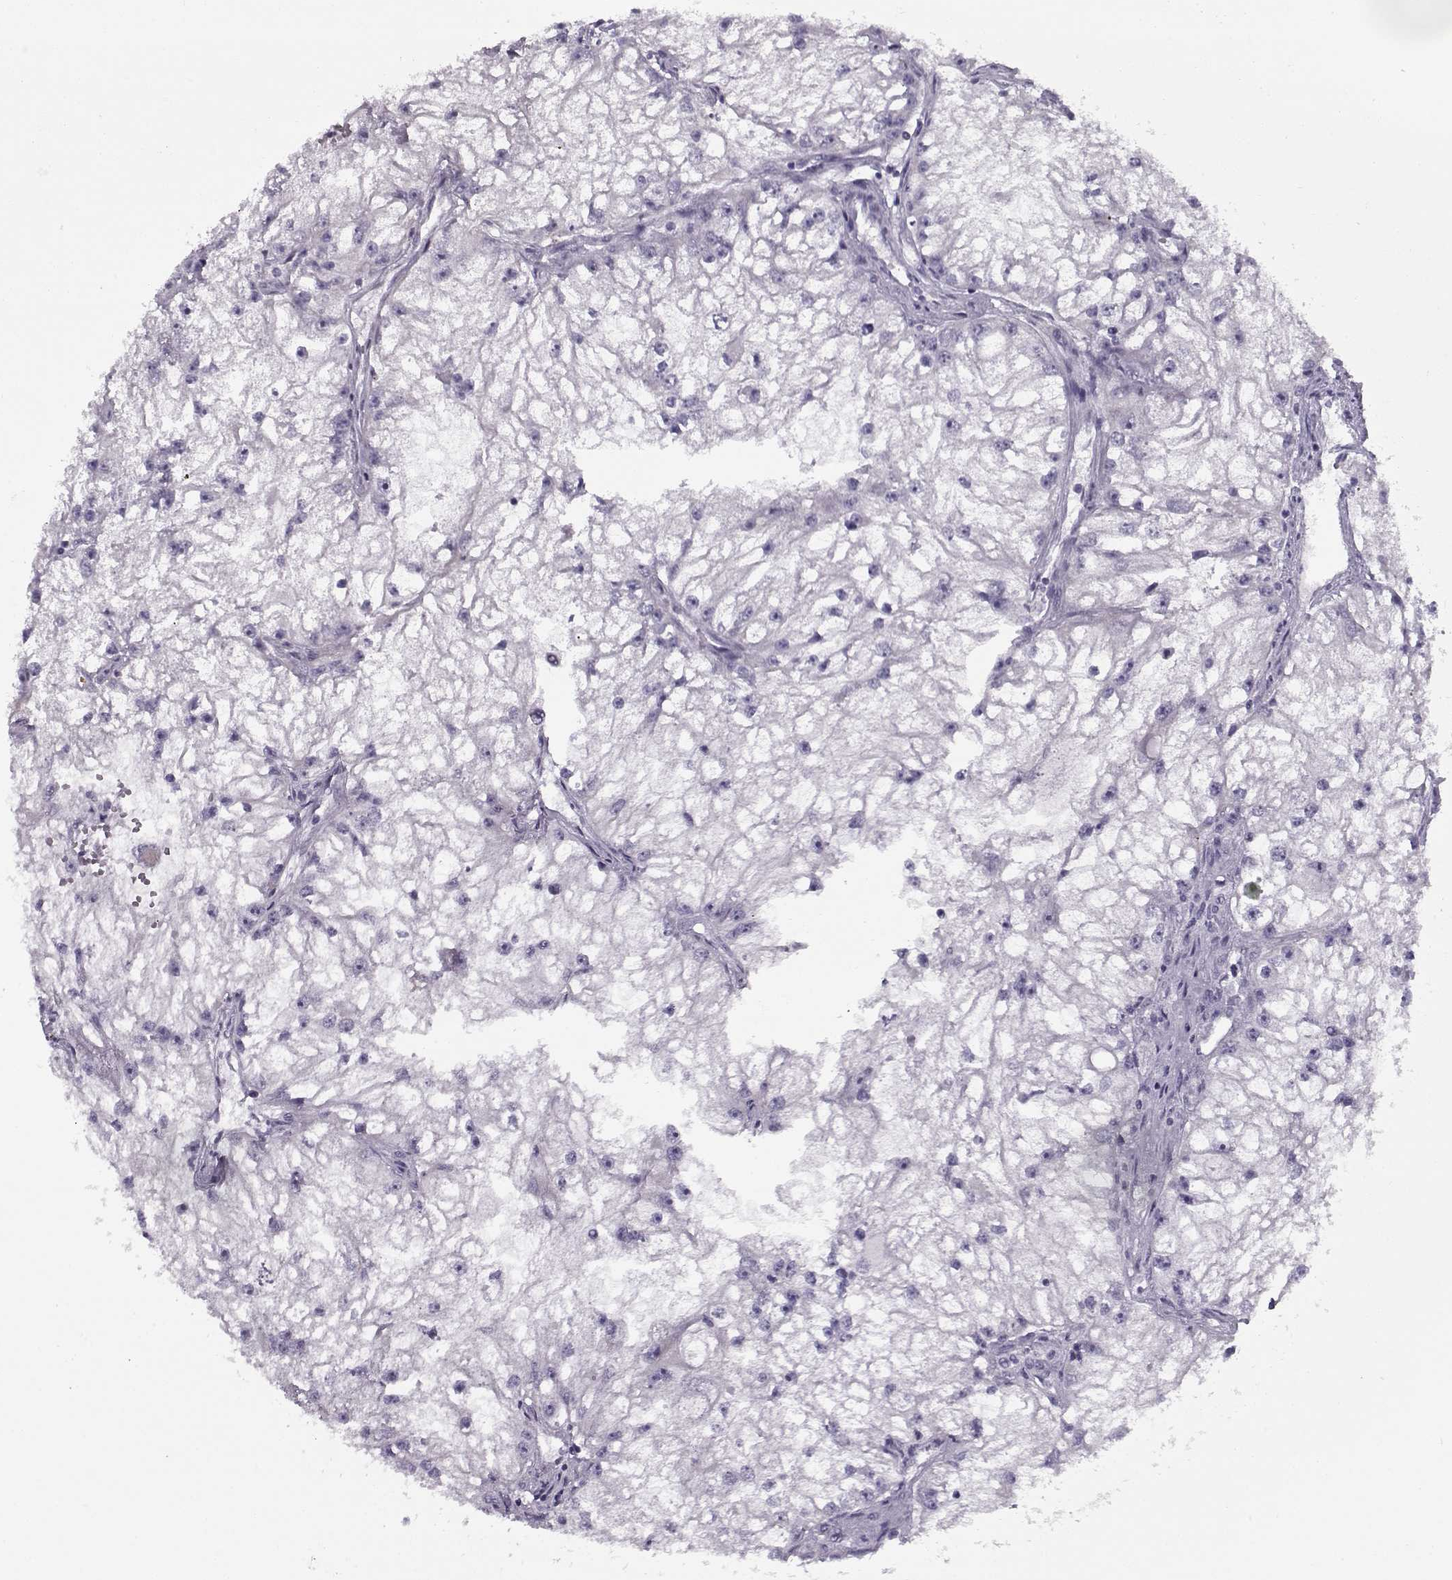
{"staining": {"intensity": "negative", "quantity": "none", "location": "none"}, "tissue": "renal cancer", "cell_type": "Tumor cells", "image_type": "cancer", "snomed": [{"axis": "morphology", "description": "Adenocarcinoma, NOS"}, {"axis": "topography", "description": "Kidney"}], "caption": "Tumor cells are negative for protein expression in human renal cancer (adenocarcinoma).", "gene": "PP2D1", "patient": {"sex": "male", "age": 59}}